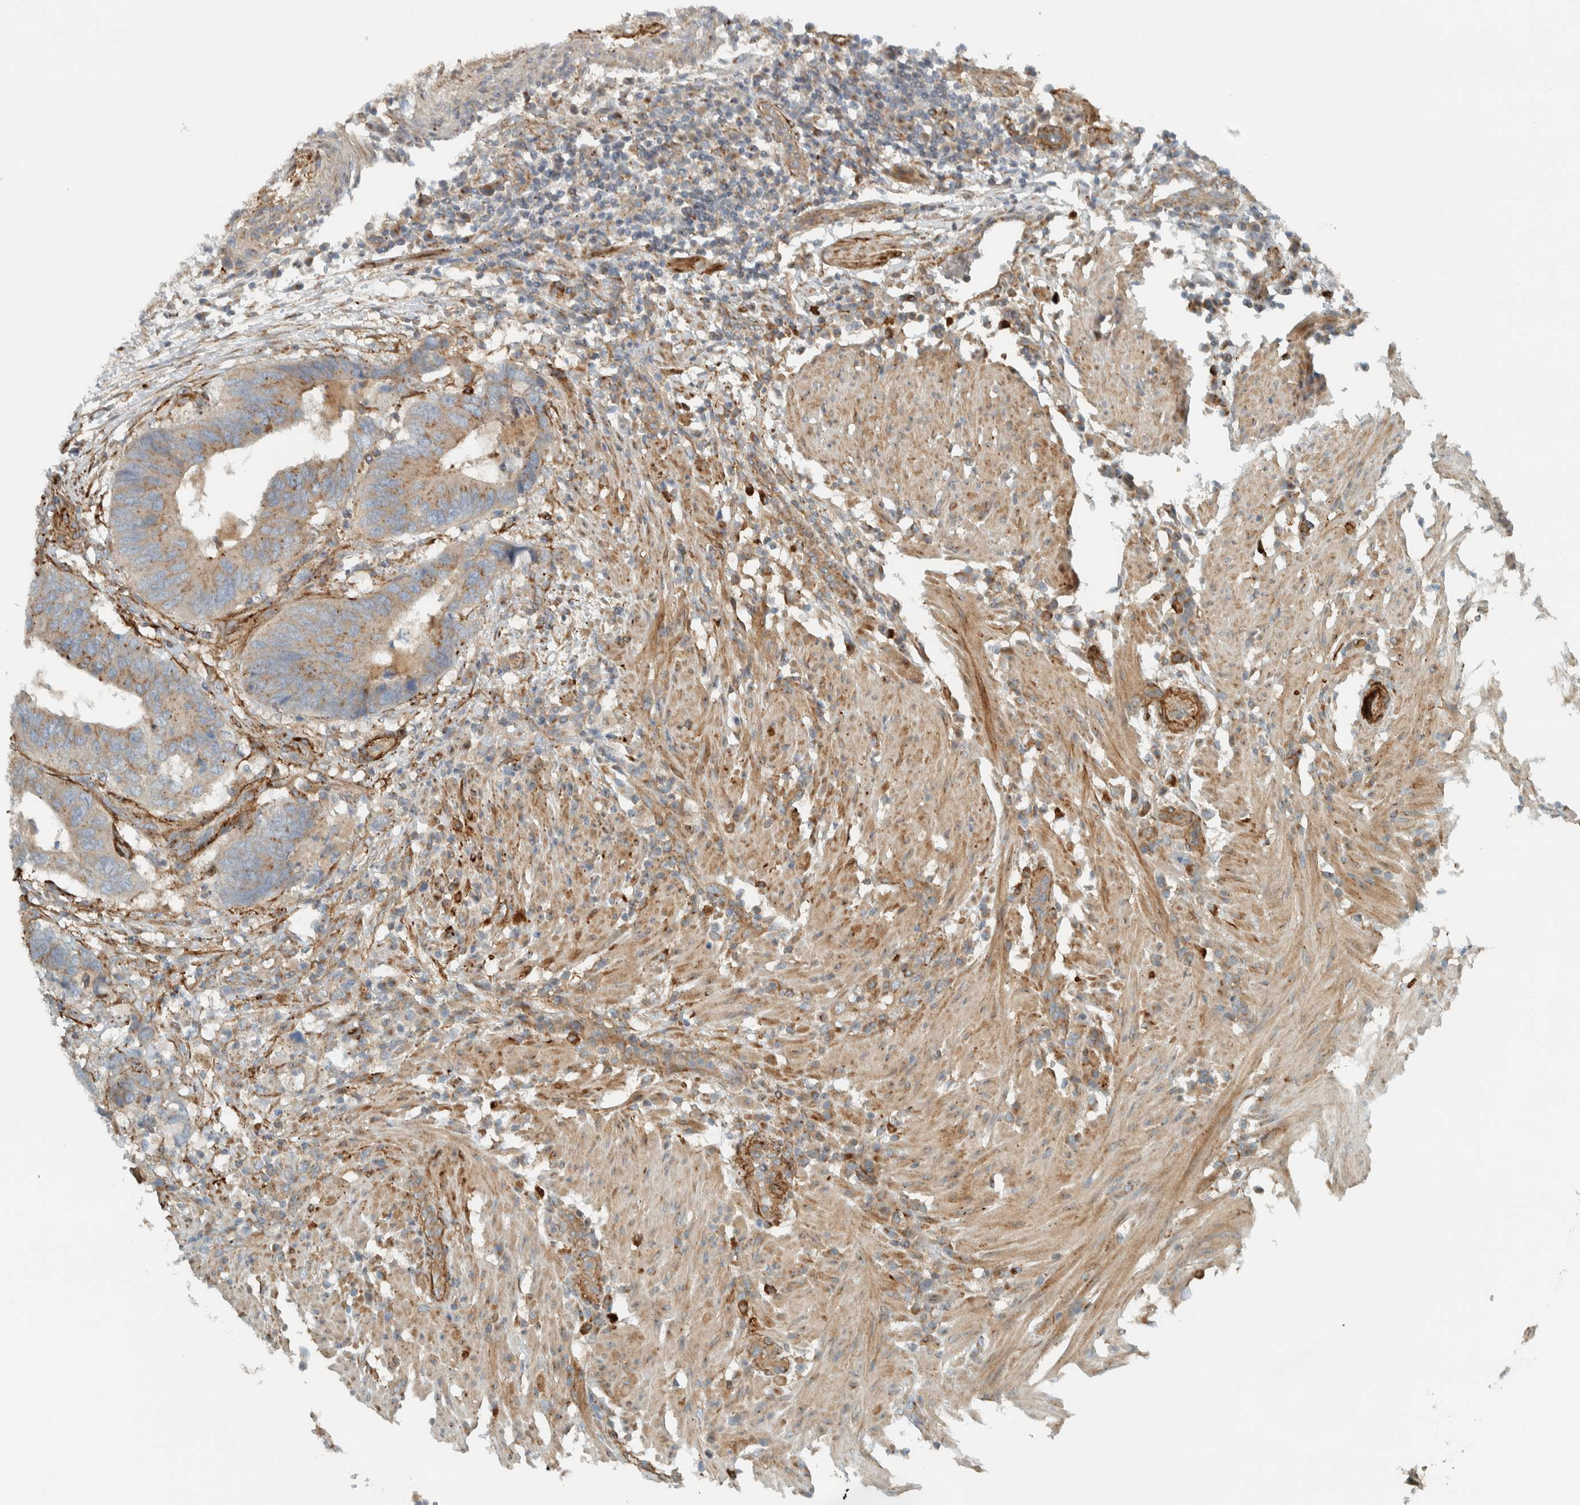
{"staining": {"intensity": "weak", "quantity": ">75%", "location": "cytoplasmic/membranous"}, "tissue": "colorectal cancer", "cell_type": "Tumor cells", "image_type": "cancer", "snomed": [{"axis": "morphology", "description": "Adenocarcinoma, NOS"}, {"axis": "topography", "description": "Colon"}], "caption": "Colorectal adenocarcinoma tissue reveals weak cytoplasmic/membranous expression in approximately >75% of tumor cells, visualized by immunohistochemistry. Immunohistochemistry (ihc) stains the protein in brown and the nuclei are stained blue.", "gene": "EXOC7", "patient": {"sex": "male", "age": 56}}